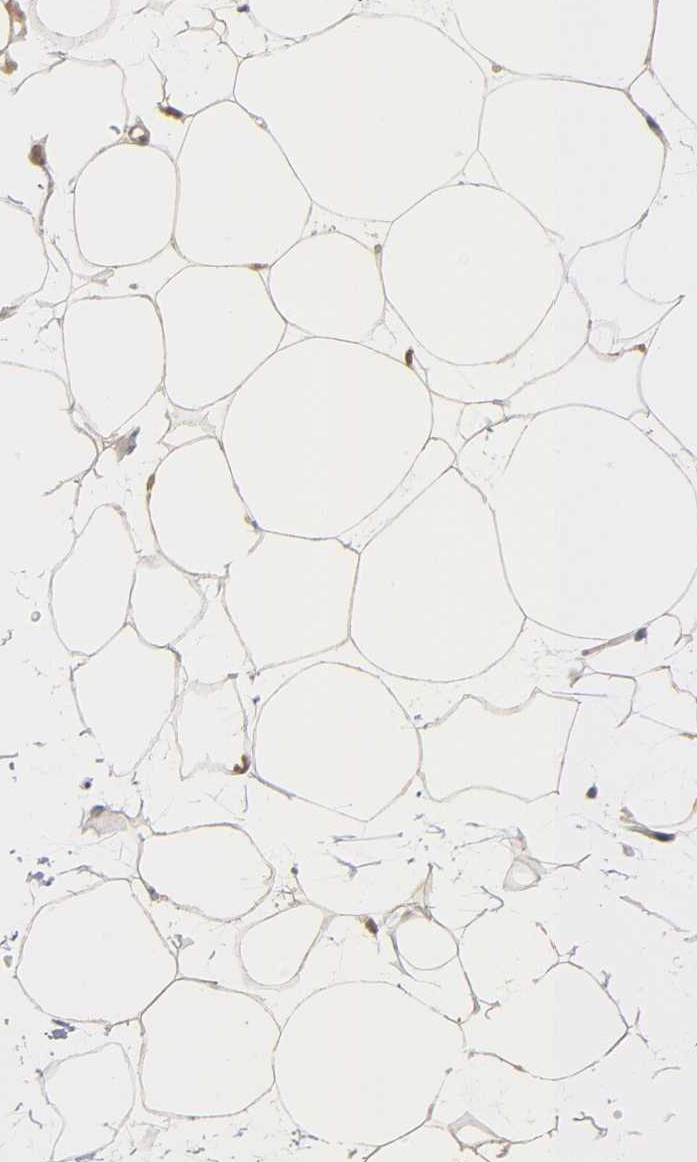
{"staining": {"intensity": "weak", "quantity": "25%-75%", "location": "nuclear"}, "tissue": "adipose tissue", "cell_type": "Adipocytes", "image_type": "normal", "snomed": [{"axis": "morphology", "description": "Normal tissue, NOS"}, {"axis": "topography", "description": "Breast"}], "caption": "IHC staining of normal adipose tissue, which demonstrates low levels of weak nuclear expression in approximately 25%-75% of adipocytes indicating weak nuclear protein positivity. The staining was performed using DAB (3,3'-diaminobenzidine) (brown) for protein detection and nuclei were counterstained in hematoxylin (blue).", "gene": "HTR1E", "patient": {"sex": "female", "age": 22}}